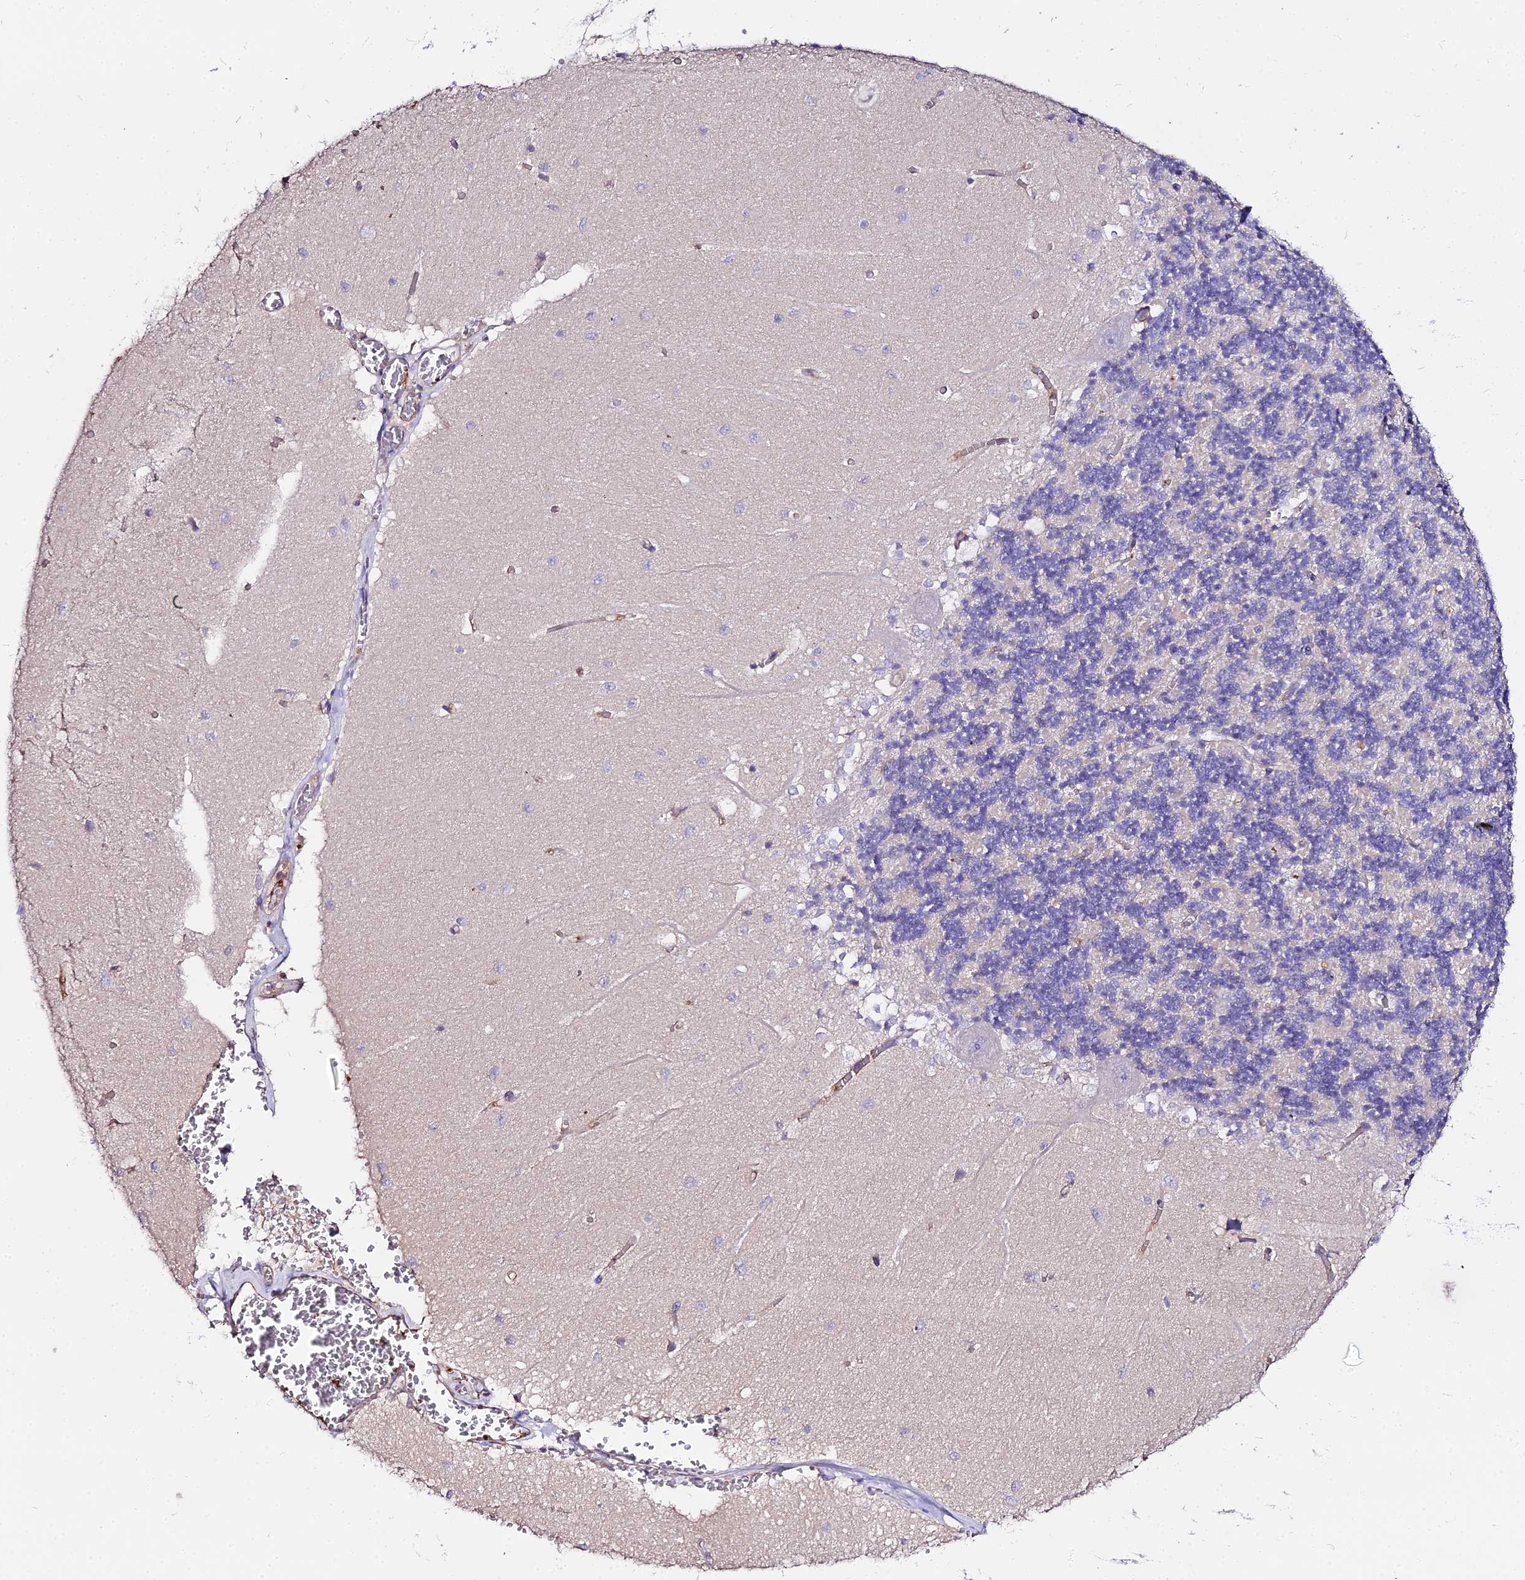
{"staining": {"intensity": "negative", "quantity": "none", "location": "none"}, "tissue": "cerebellum", "cell_type": "Cells in granular layer", "image_type": "normal", "snomed": [{"axis": "morphology", "description": "Normal tissue, NOS"}, {"axis": "topography", "description": "Cerebellum"}], "caption": "DAB immunohistochemical staining of unremarkable cerebellum displays no significant positivity in cells in granular layer.", "gene": "GLYAT", "patient": {"sex": "male", "age": 37}}